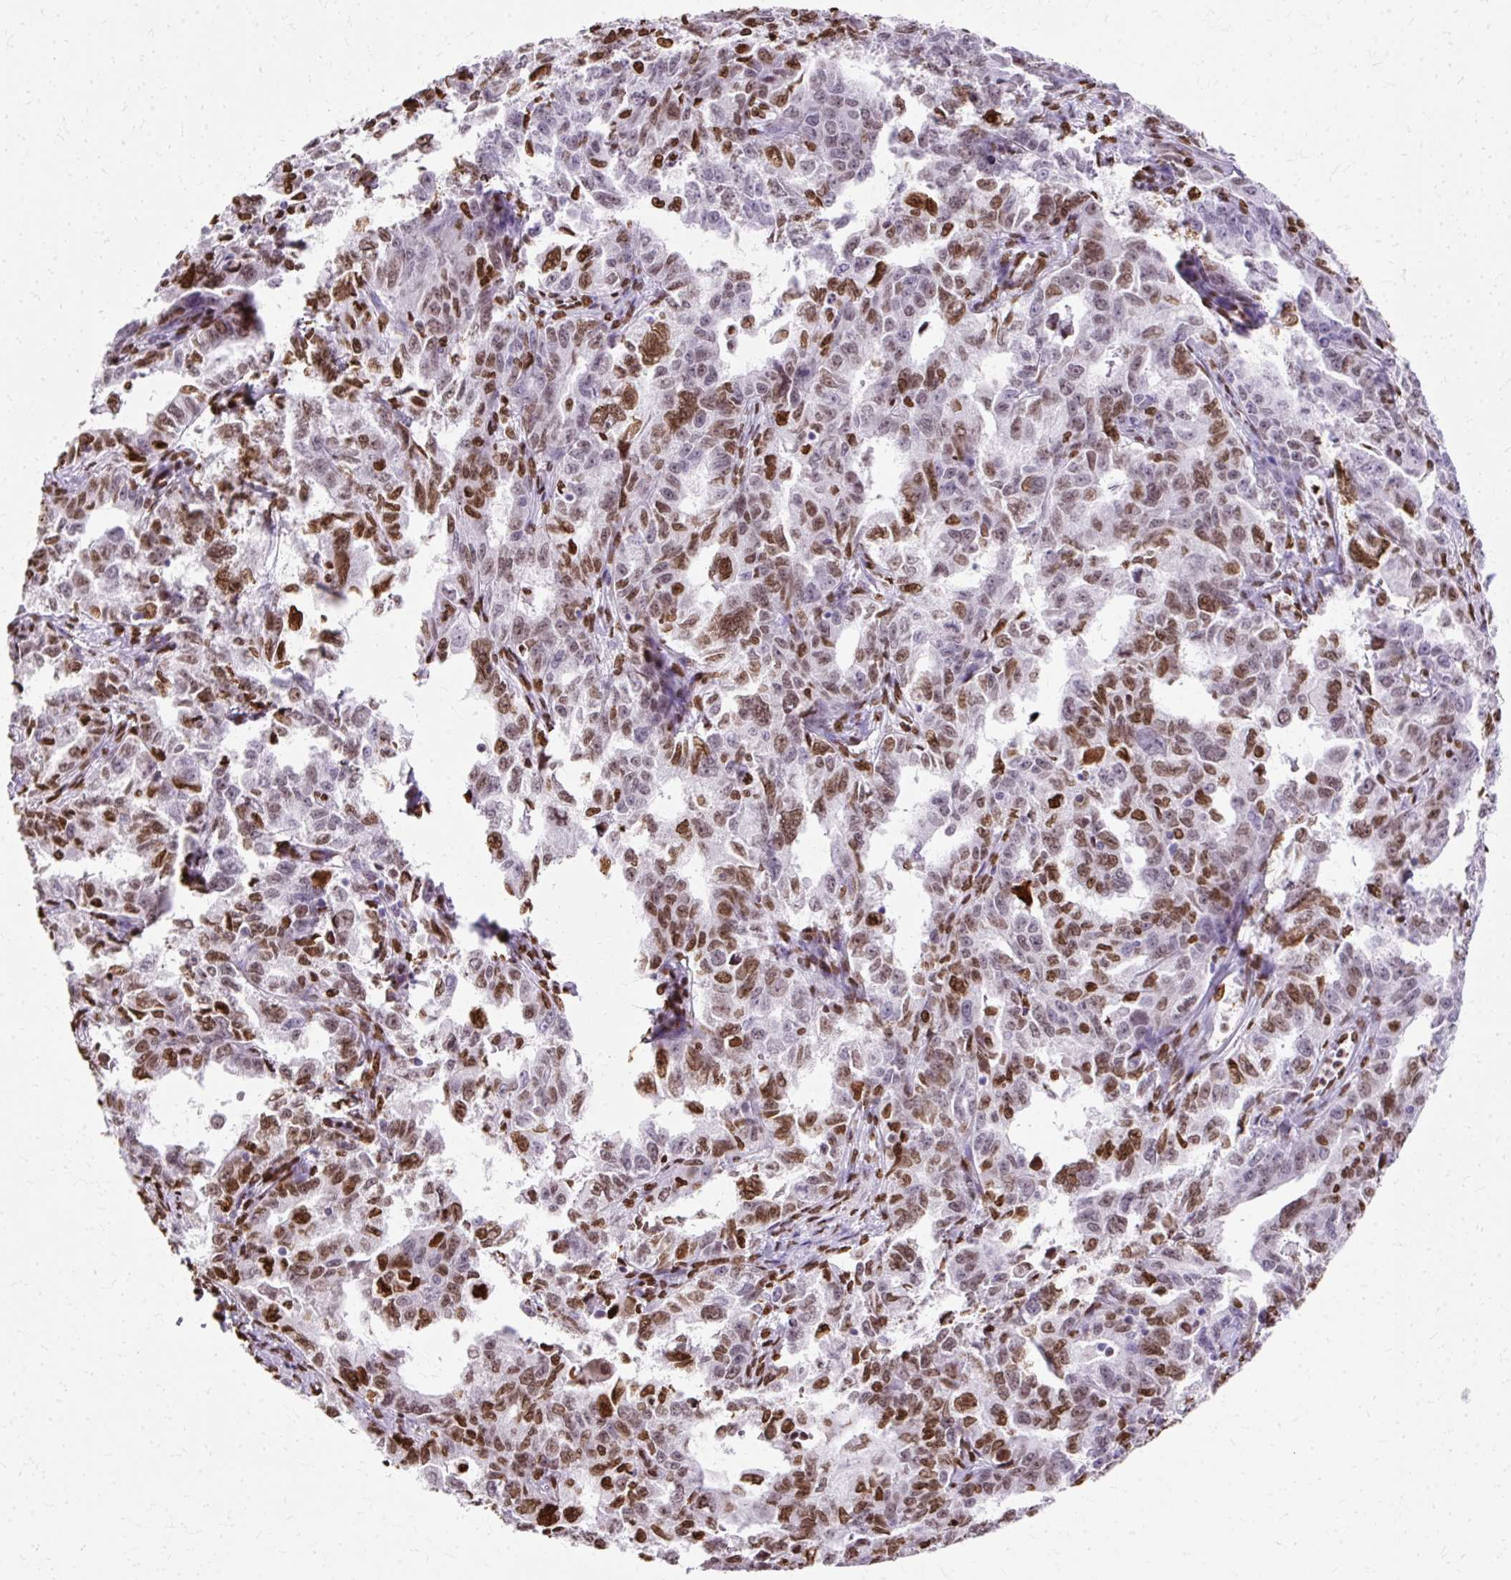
{"staining": {"intensity": "strong", "quantity": ">75%", "location": "nuclear"}, "tissue": "cervical cancer", "cell_type": "Tumor cells", "image_type": "cancer", "snomed": [{"axis": "morphology", "description": "Squamous cell carcinoma, NOS"}, {"axis": "topography", "description": "Cervix"}], "caption": "Immunohistochemical staining of cervical cancer shows high levels of strong nuclear expression in about >75% of tumor cells.", "gene": "TMEM184C", "patient": {"sex": "female", "age": 44}}